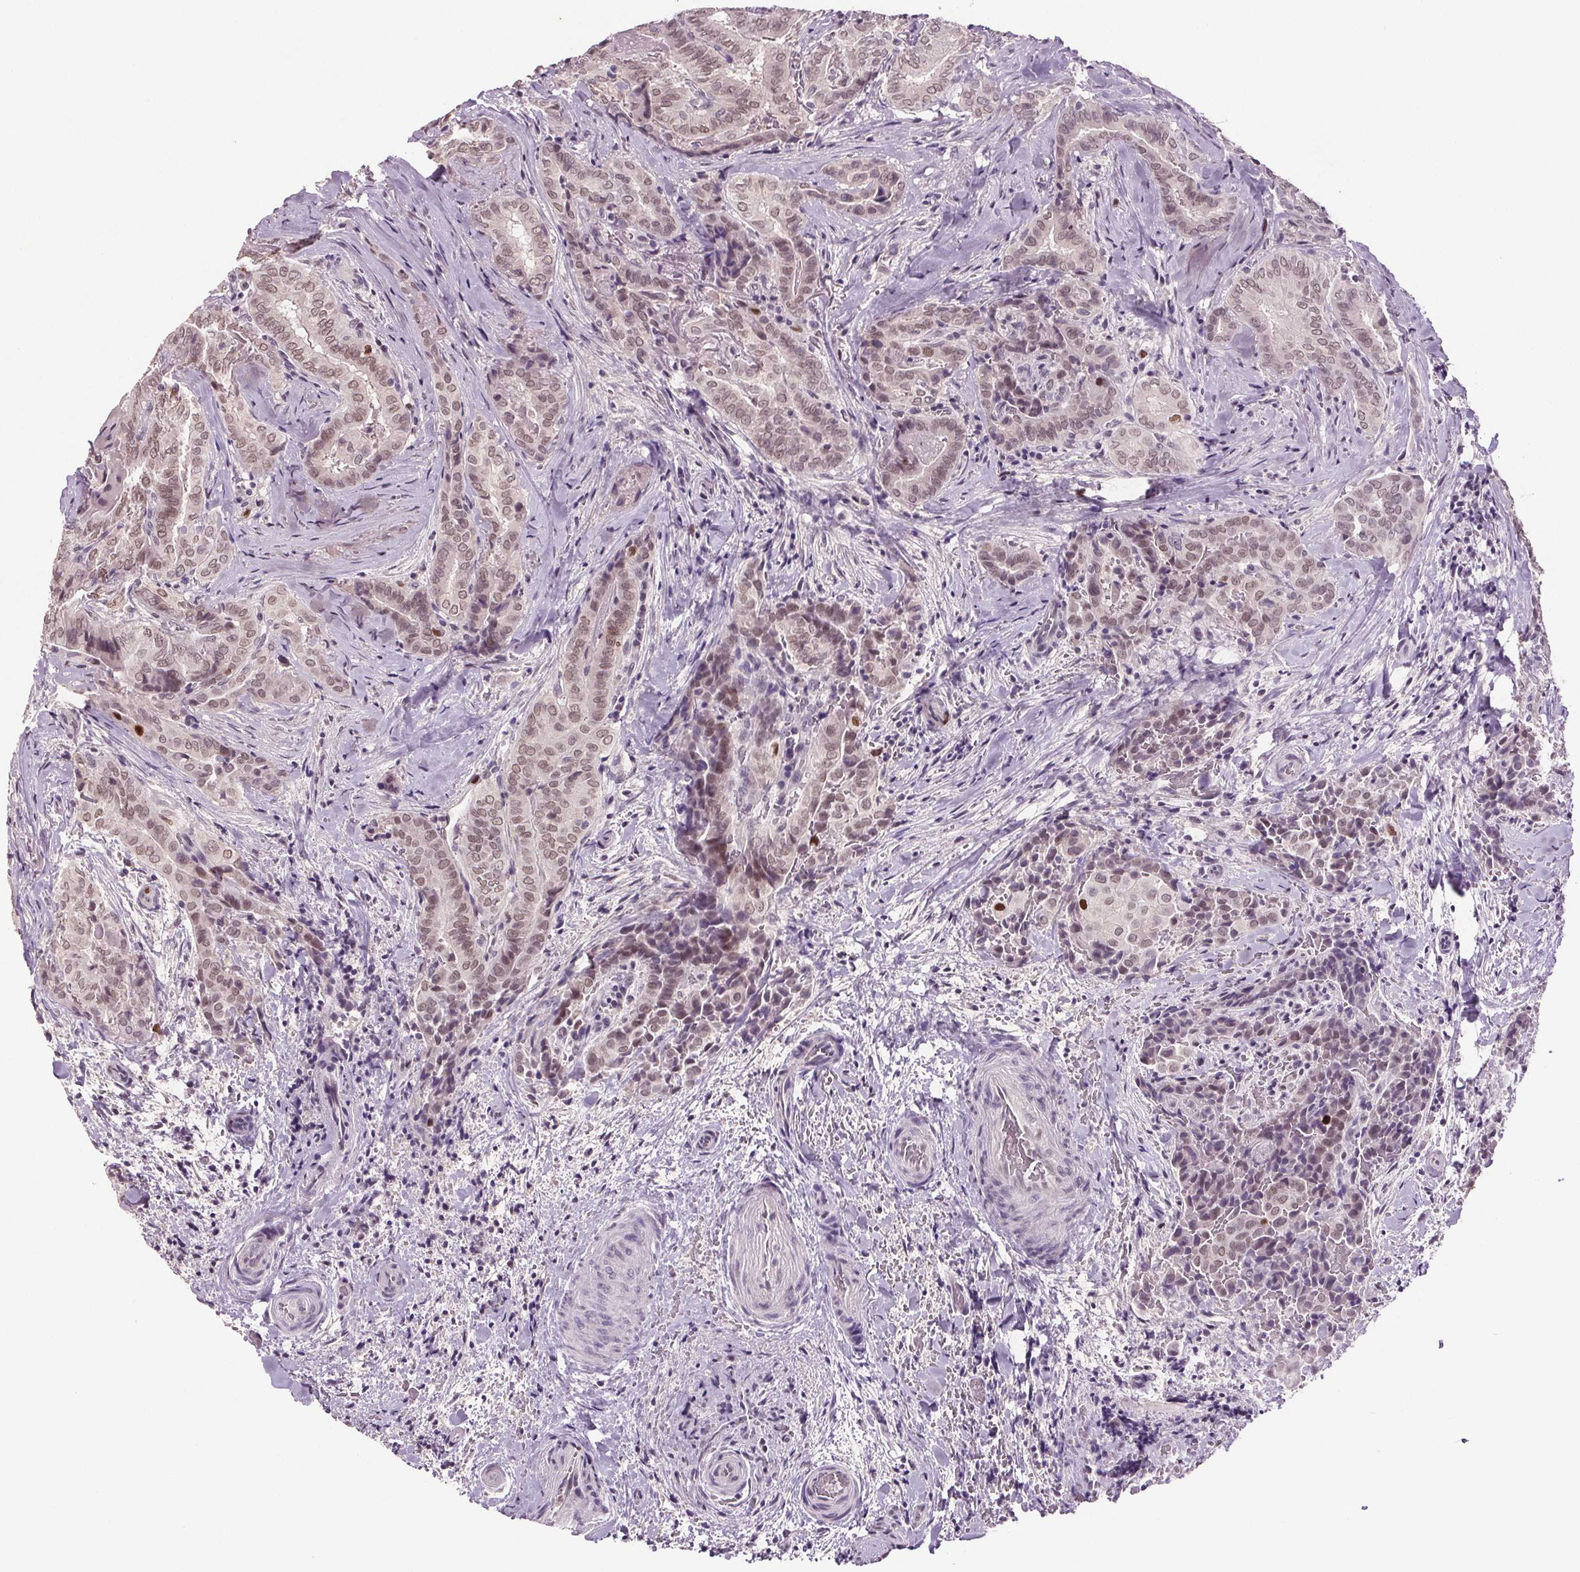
{"staining": {"intensity": "weak", "quantity": ">75%", "location": "nuclear"}, "tissue": "thyroid cancer", "cell_type": "Tumor cells", "image_type": "cancer", "snomed": [{"axis": "morphology", "description": "Papillary adenocarcinoma, NOS"}, {"axis": "topography", "description": "Thyroid gland"}], "caption": "Tumor cells demonstrate low levels of weak nuclear positivity in about >75% of cells in human thyroid papillary adenocarcinoma. (Brightfield microscopy of DAB IHC at high magnification).", "gene": "CENPF", "patient": {"sex": "female", "age": 61}}